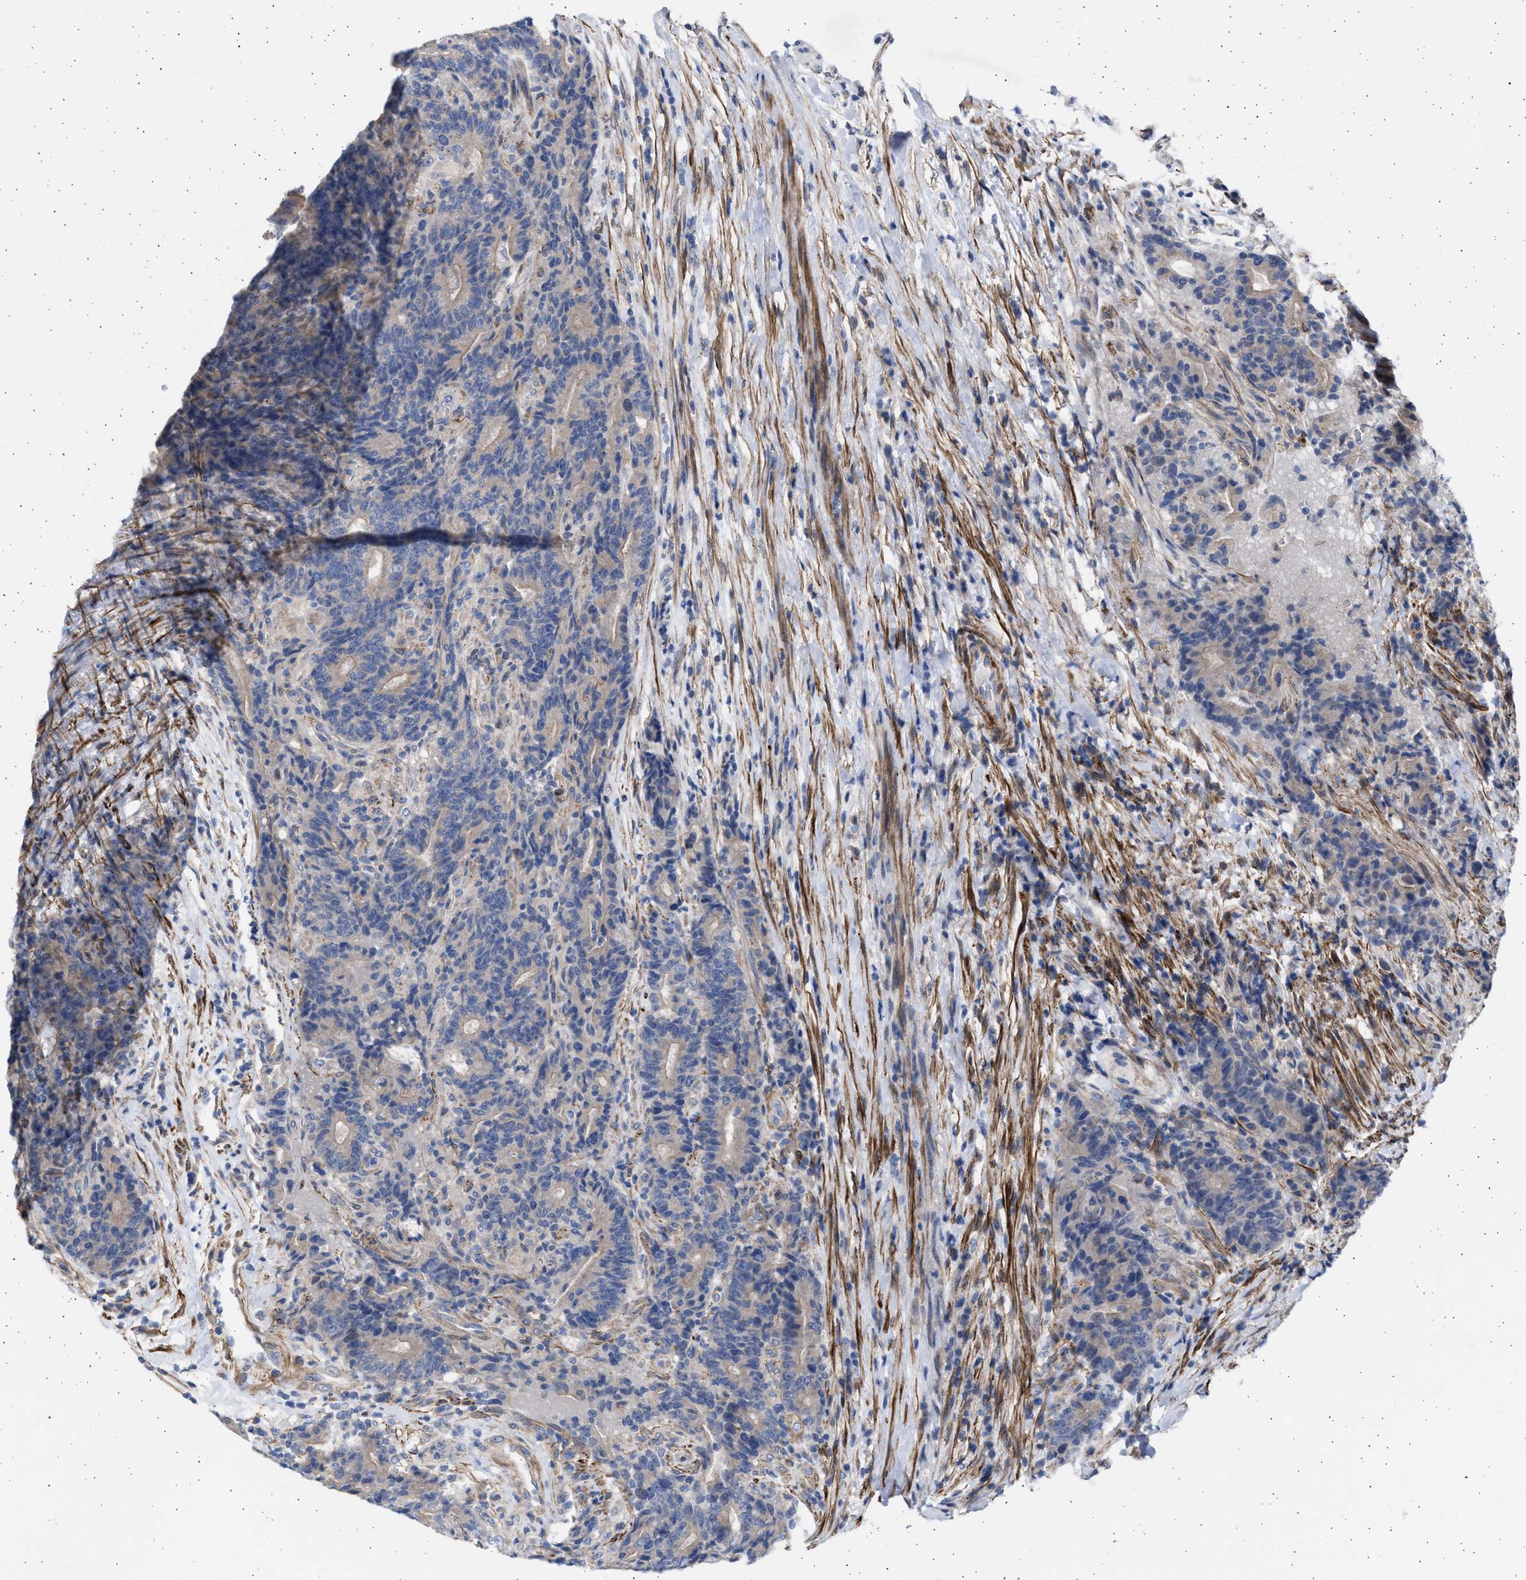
{"staining": {"intensity": "negative", "quantity": "none", "location": "none"}, "tissue": "colorectal cancer", "cell_type": "Tumor cells", "image_type": "cancer", "snomed": [{"axis": "morphology", "description": "Normal tissue, NOS"}, {"axis": "morphology", "description": "Adenocarcinoma, NOS"}, {"axis": "topography", "description": "Colon"}], "caption": "Immunohistochemistry (IHC) micrograph of neoplastic tissue: human adenocarcinoma (colorectal) stained with DAB (3,3'-diaminobenzidine) reveals no significant protein expression in tumor cells.", "gene": "NBR1", "patient": {"sex": "female", "age": 75}}